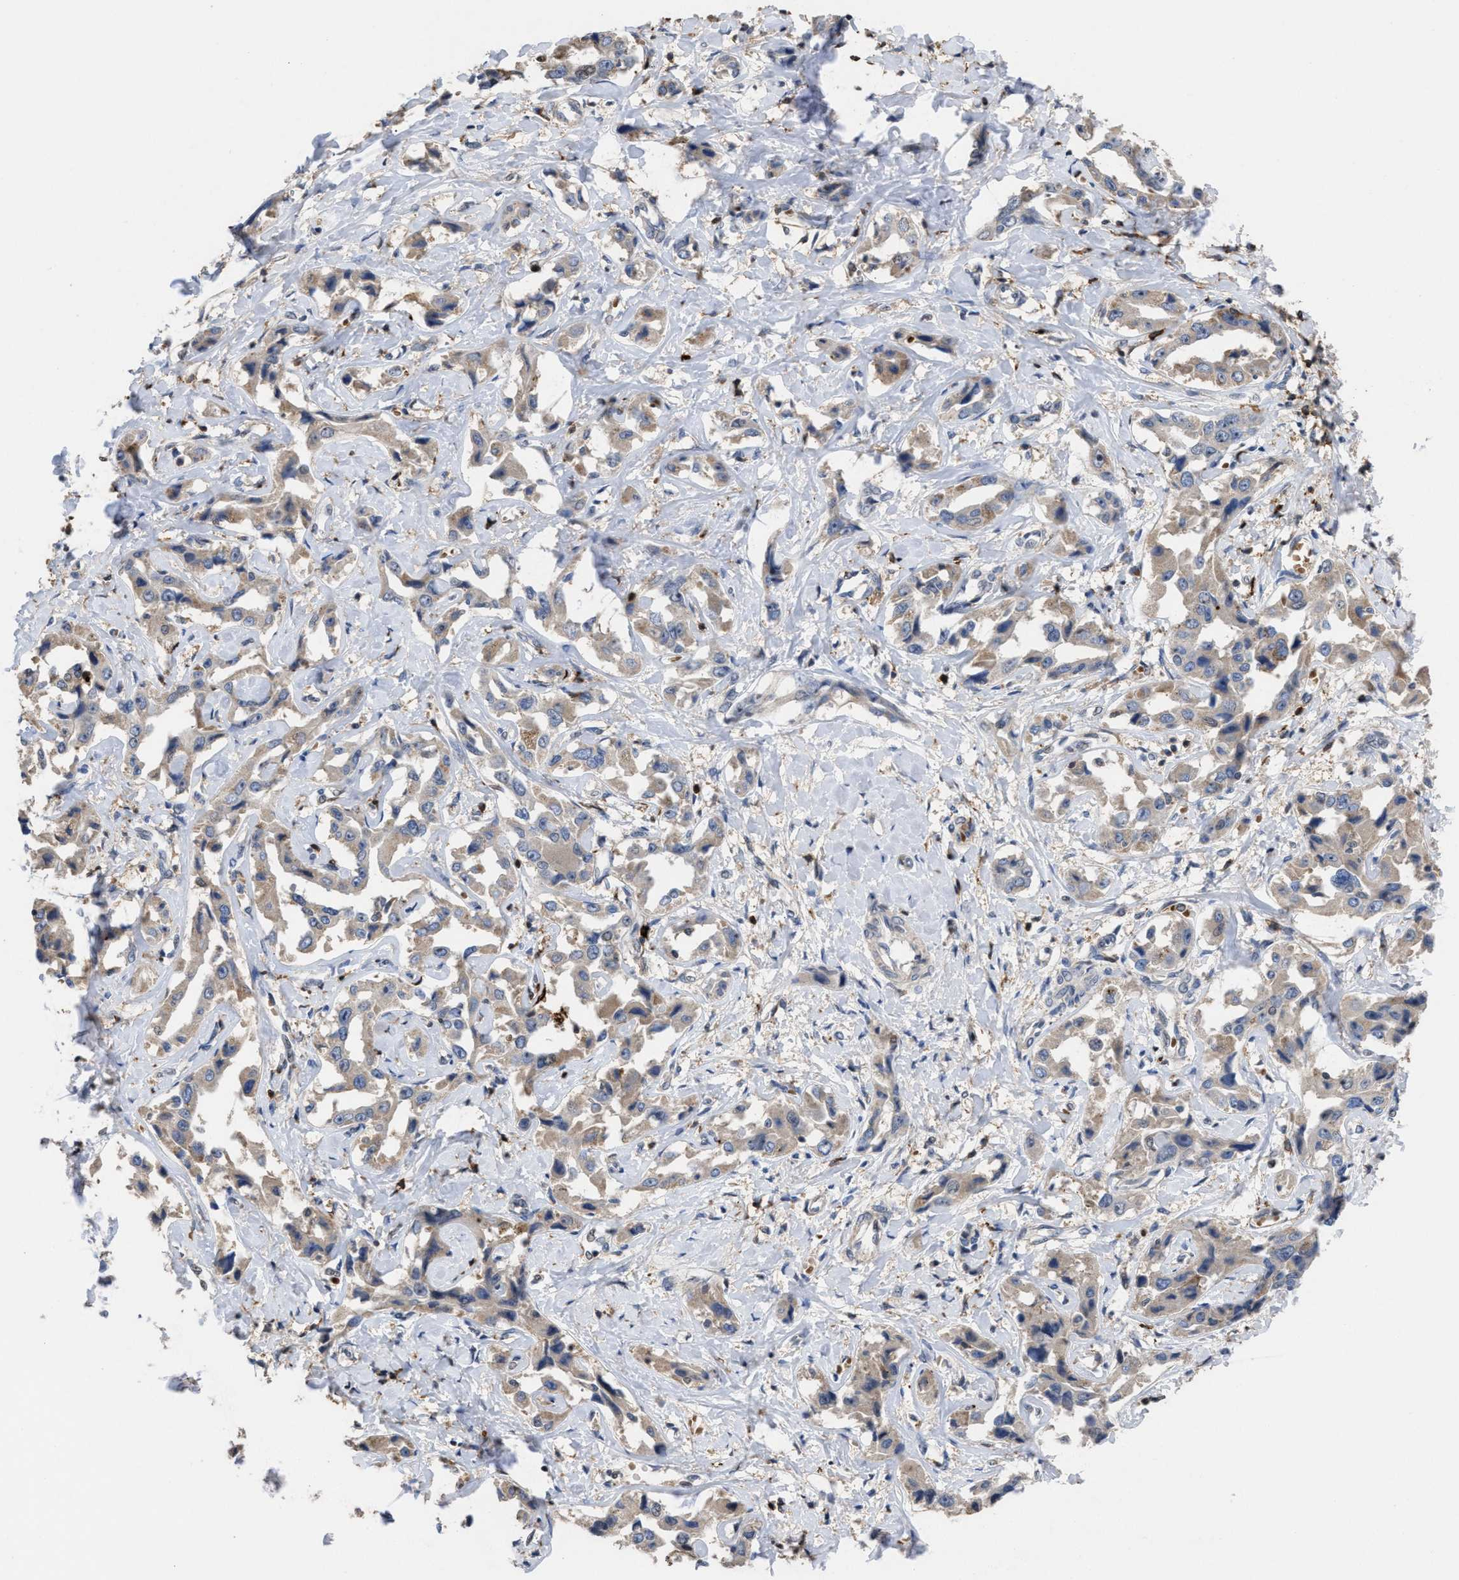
{"staining": {"intensity": "weak", "quantity": "25%-75%", "location": "cytoplasmic/membranous"}, "tissue": "liver cancer", "cell_type": "Tumor cells", "image_type": "cancer", "snomed": [{"axis": "morphology", "description": "Cholangiocarcinoma"}, {"axis": "topography", "description": "Liver"}], "caption": "Liver cholangiocarcinoma stained with a protein marker reveals weak staining in tumor cells.", "gene": "PTPRE", "patient": {"sex": "male", "age": 59}}